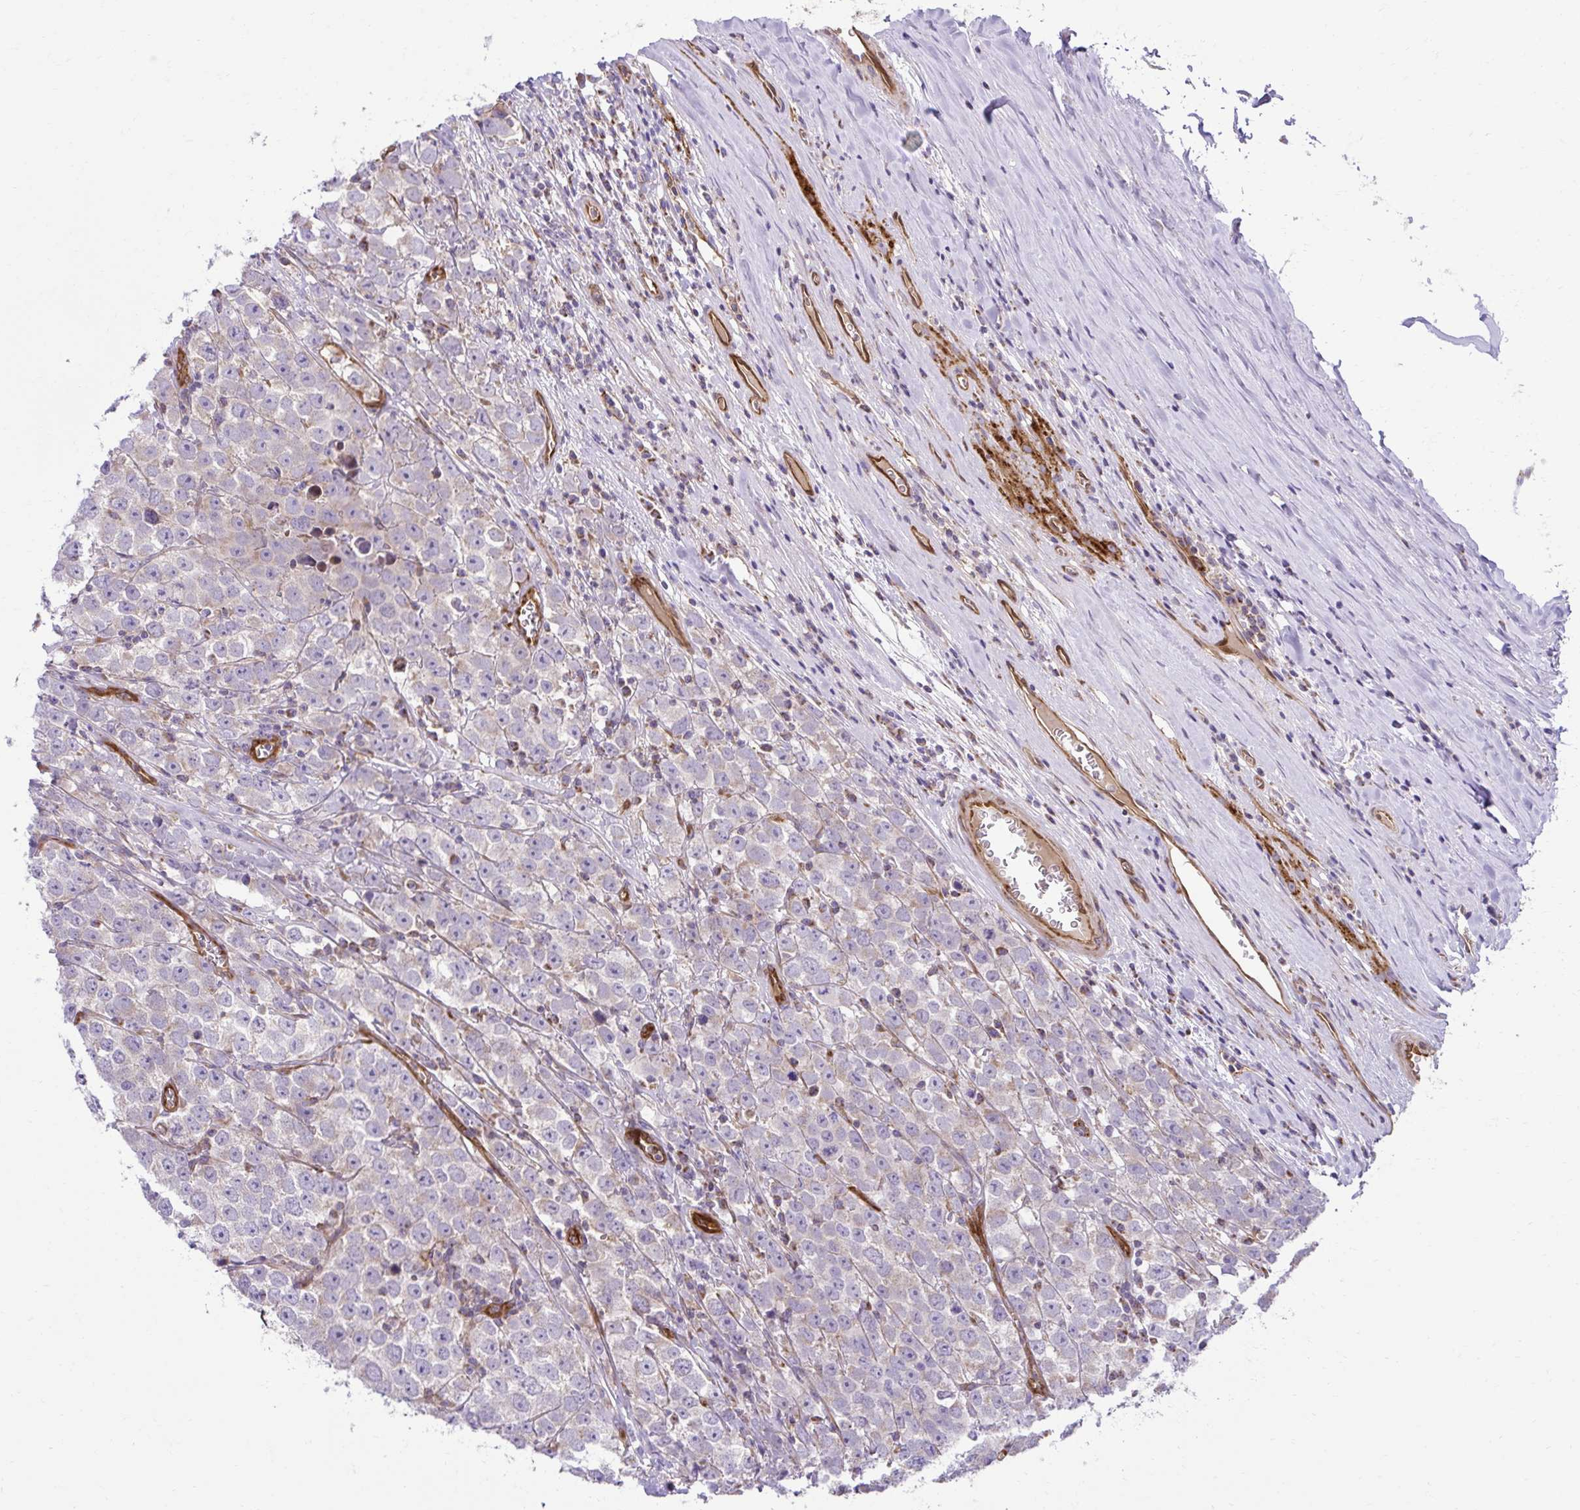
{"staining": {"intensity": "negative", "quantity": "none", "location": "none"}, "tissue": "testis cancer", "cell_type": "Tumor cells", "image_type": "cancer", "snomed": [{"axis": "morphology", "description": "Seminoma, NOS"}, {"axis": "morphology", "description": "Carcinoma, Embryonal, NOS"}, {"axis": "topography", "description": "Testis"}], "caption": "Immunohistochemistry of human embryonal carcinoma (testis) displays no staining in tumor cells.", "gene": "LIMS1", "patient": {"sex": "male", "age": 52}}